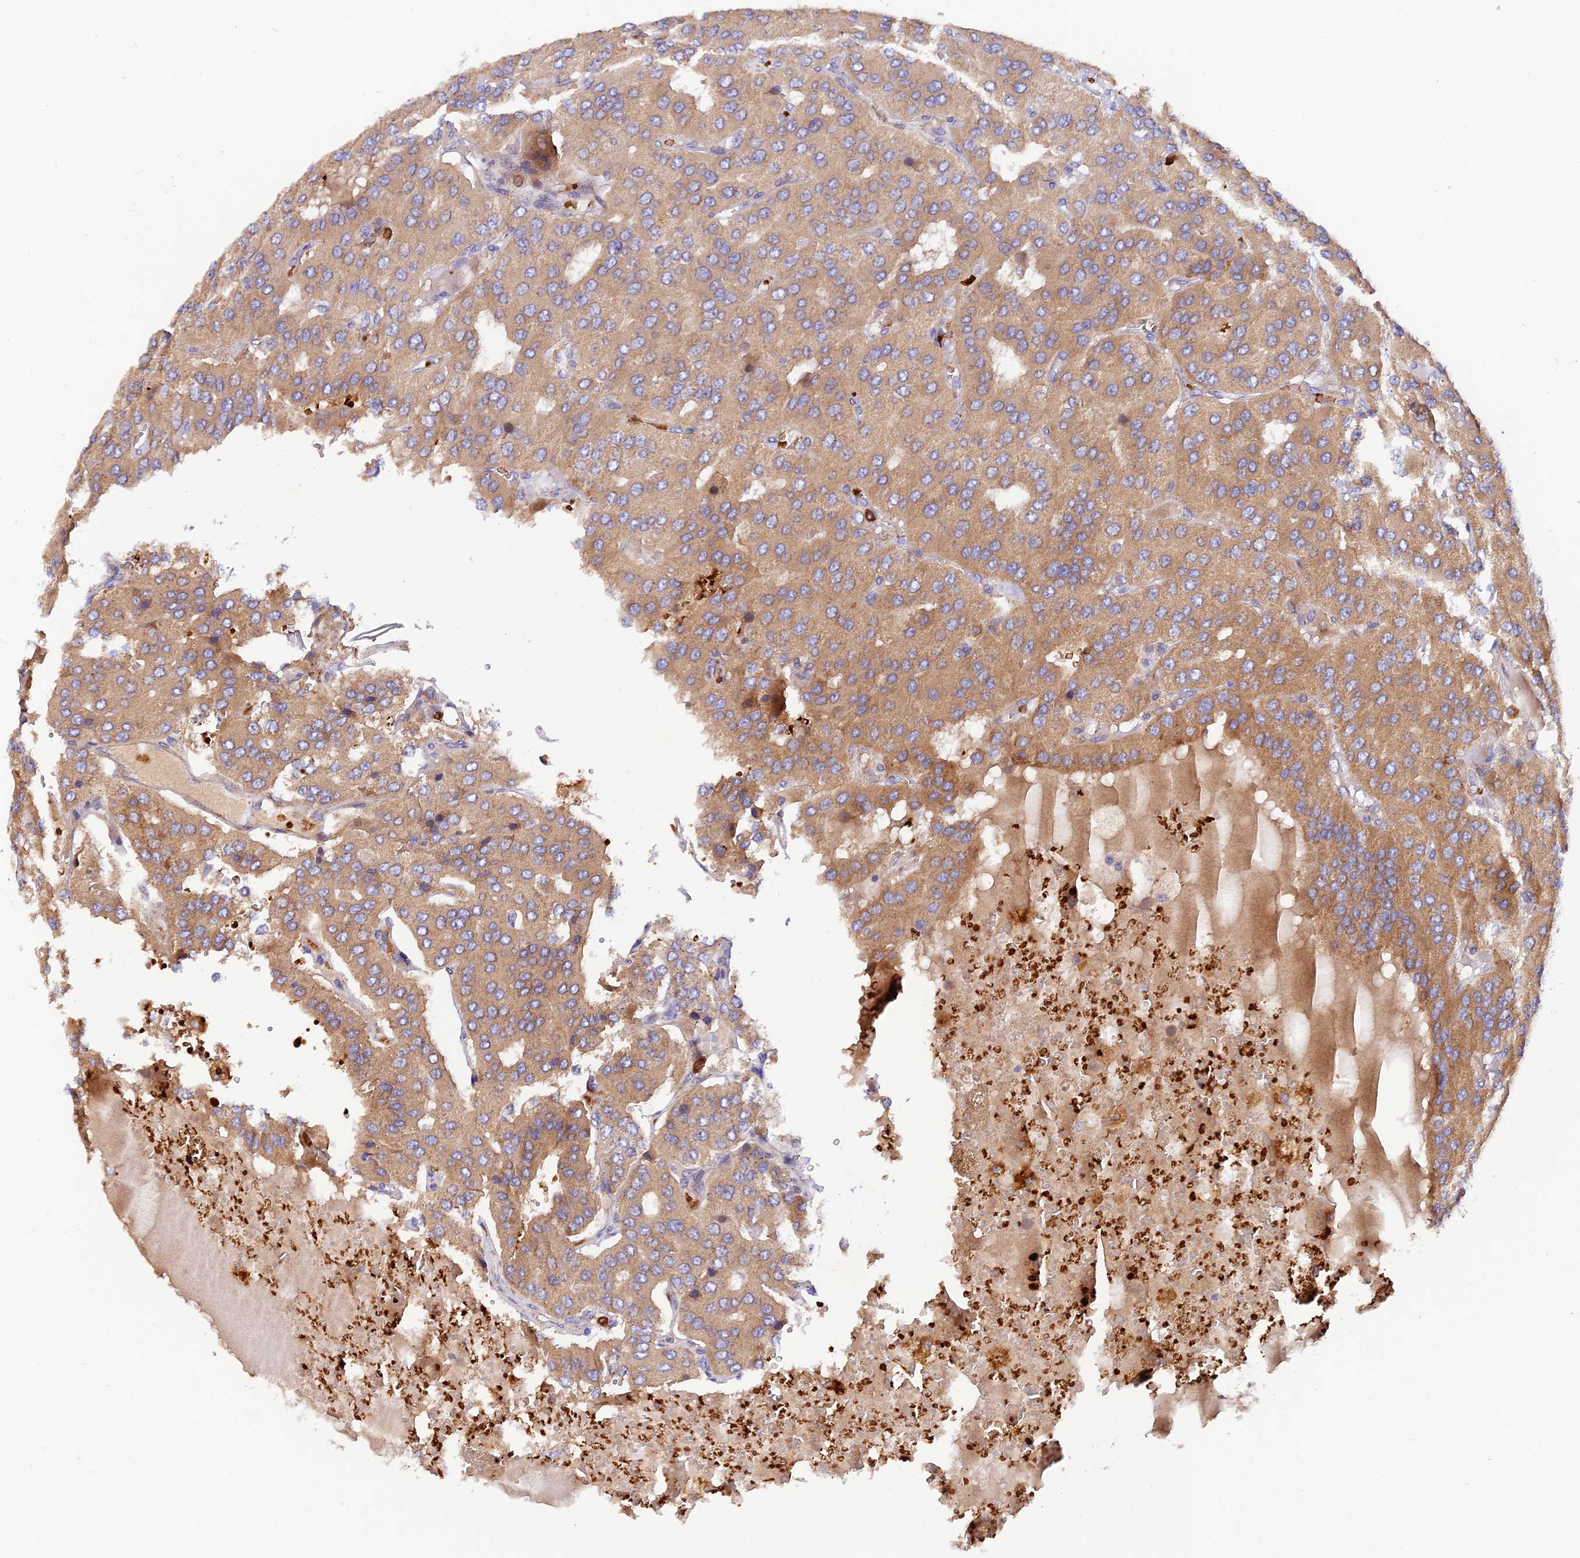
{"staining": {"intensity": "moderate", "quantity": ">75%", "location": "cytoplasmic/membranous"}, "tissue": "parathyroid gland", "cell_type": "Glandular cells", "image_type": "normal", "snomed": [{"axis": "morphology", "description": "Normal tissue, NOS"}, {"axis": "morphology", "description": "Adenoma, NOS"}, {"axis": "topography", "description": "Parathyroid gland"}], "caption": "Parathyroid gland stained with immunohistochemistry displays moderate cytoplasmic/membranous positivity in about >75% of glandular cells. Using DAB (3,3'-diaminobenzidine) (brown) and hematoxylin (blue) stains, captured at high magnification using brightfield microscopy.", "gene": "WDFY4", "patient": {"sex": "female", "age": 86}}